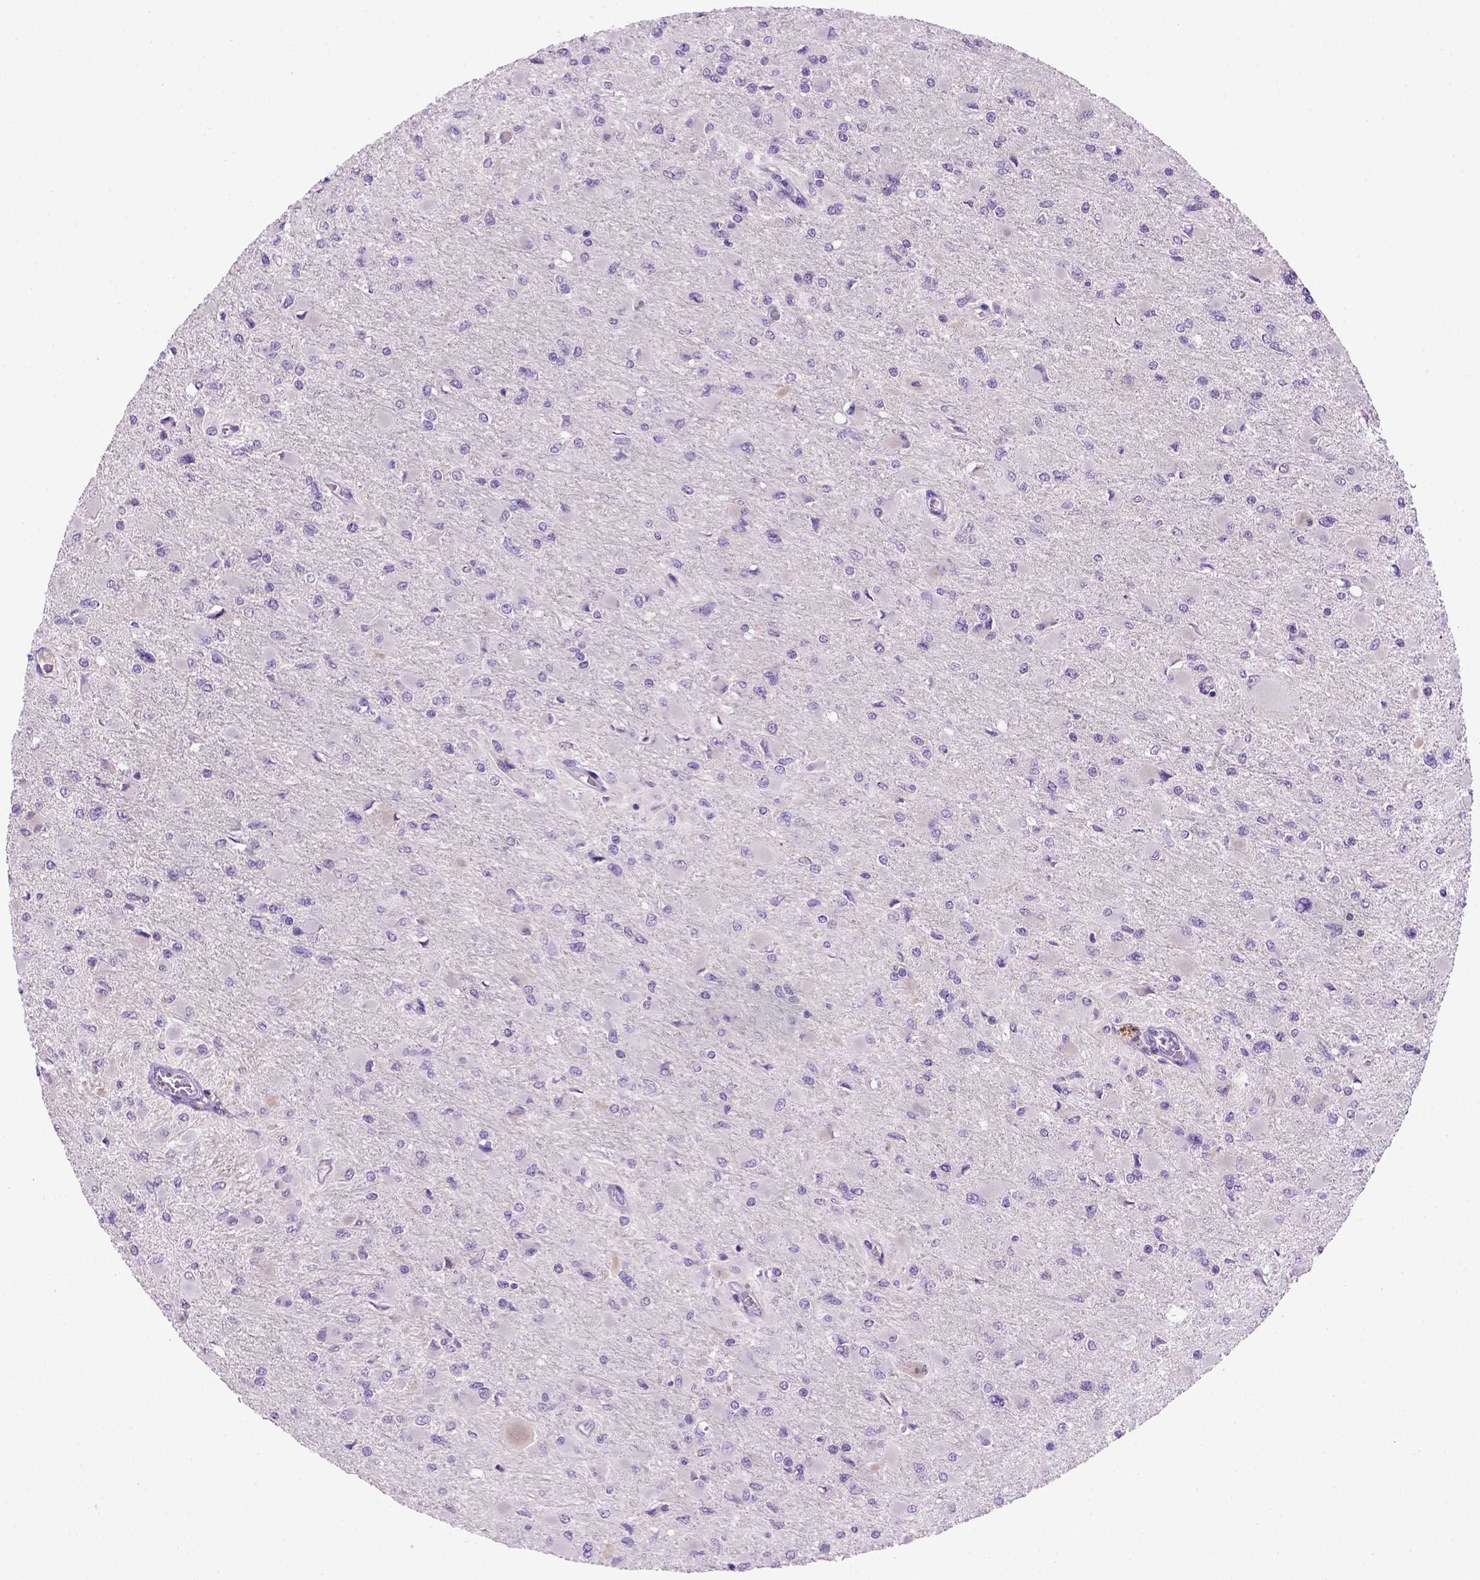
{"staining": {"intensity": "negative", "quantity": "none", "location": "none"}, "tissue": "glioma", "cell_type": "Tumor cells", "image_type": "cancer", "snomed": [{"axis": "morphology", "description": "Glioma, malignant, High grade"}, {"axis": "topography", "description": "Cerebral cortex"}], "caption": "A histopathology image of glioma stained for a protein shows no brown staining in tumor cells.", "gene": "CDH1", "patient": {"sex": "female", "age": 36}}